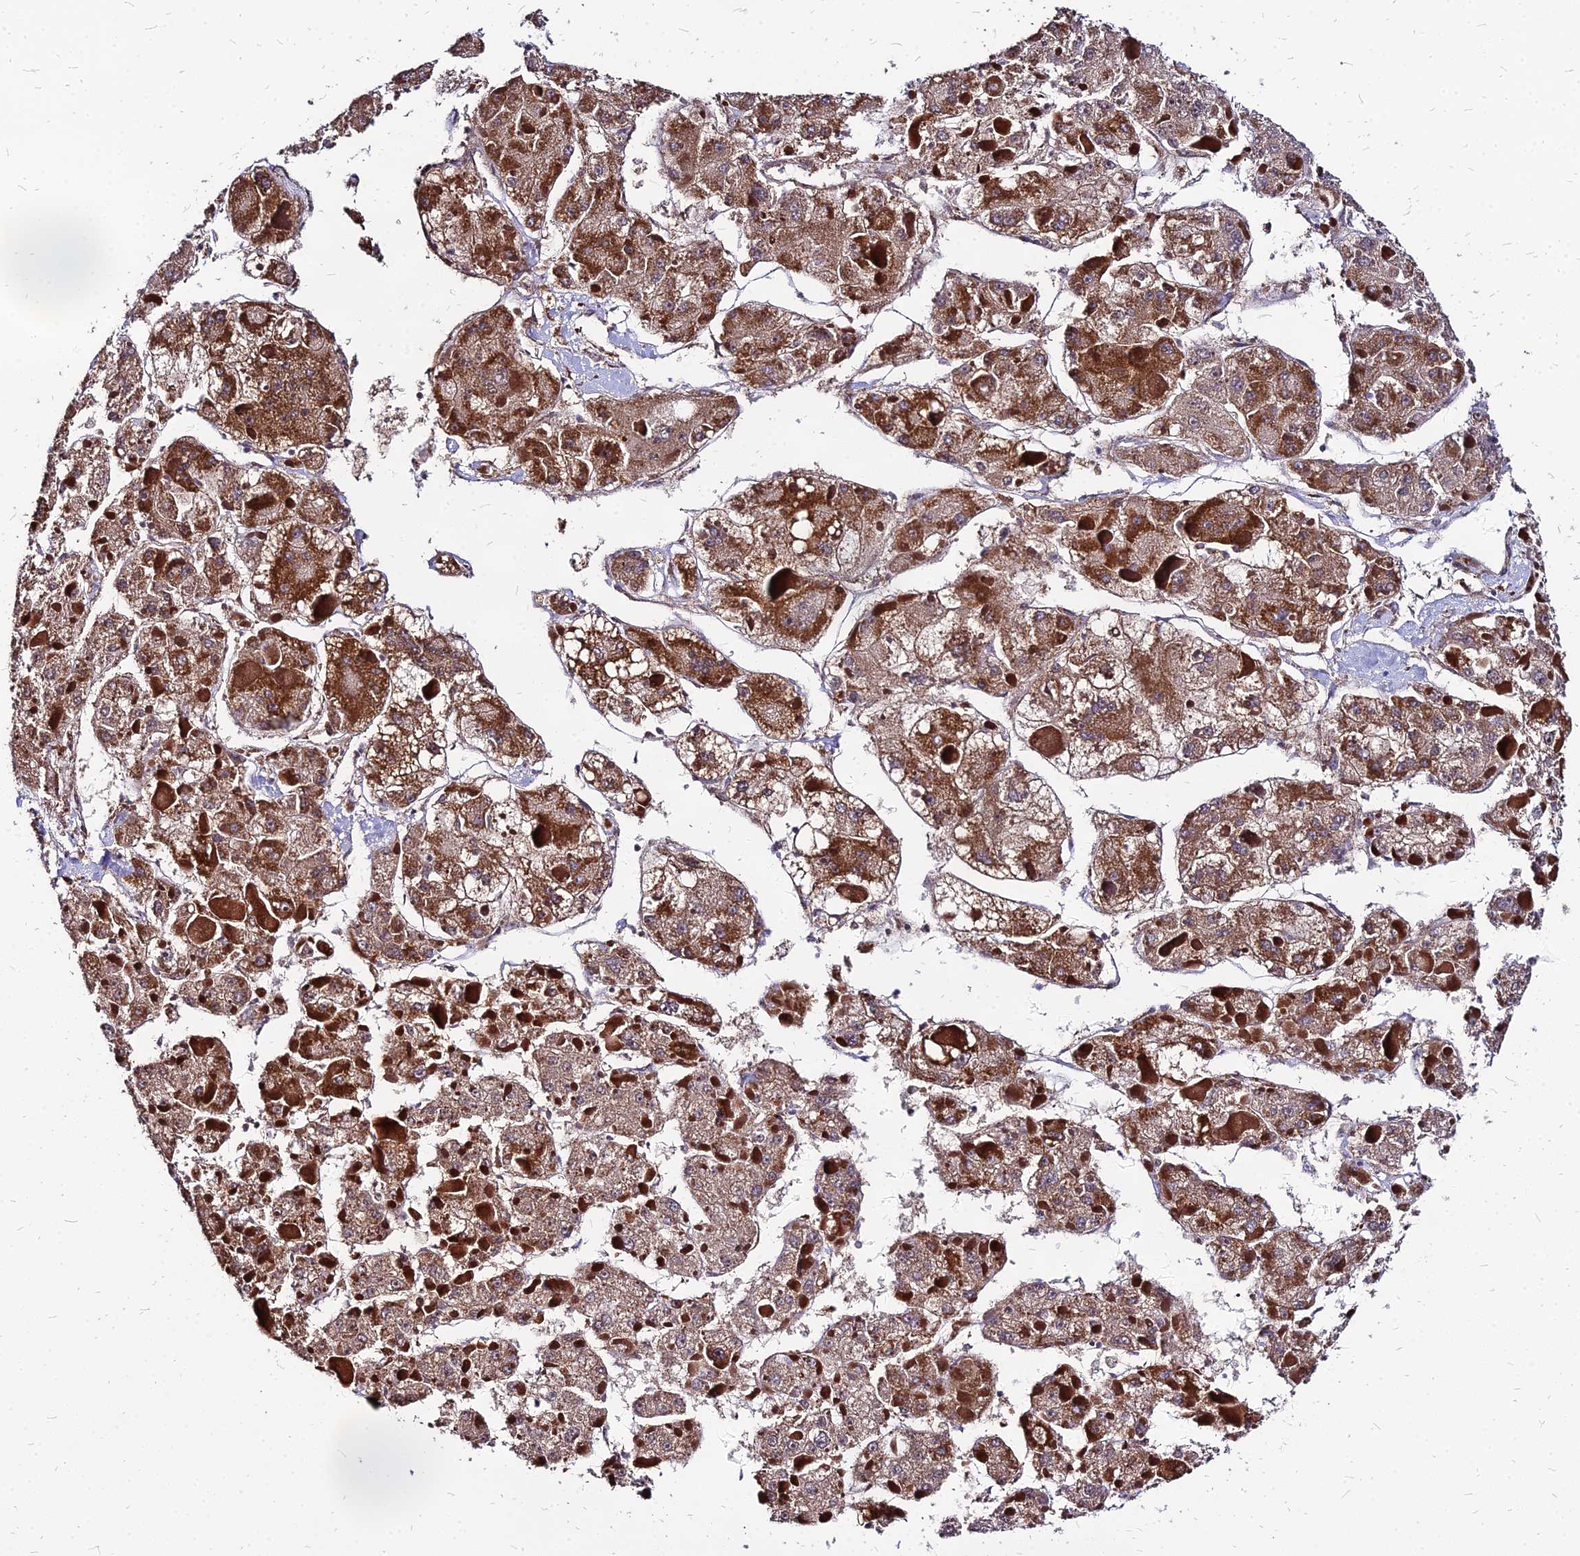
{"staining": {"intensity": "strong", "quantity": ">75%", "location": "cytoplasmic/membranous"}, "tissue": "liver cancer", "cell_type": "Tumor cells", "image_type": "cancer", "snomed": [{"axis": "morphology", "description": "Carcinoma, Hepatocellular, NOS"}, {"axis": "topography", "description": "Liver"}], "caption": "A brown stain labels strong cytoplasmic/membranous positivity of a protein in hepatocellular carcinoma (liver) tumor cells. The staining was performed using DAB (3,3'-diaminobenzidine), with brown indicating positive protein expression. Nuclei are stained blue with hematoxylin.", "gene": "DLD", "patient": {"sex": "female", "age": 73}}